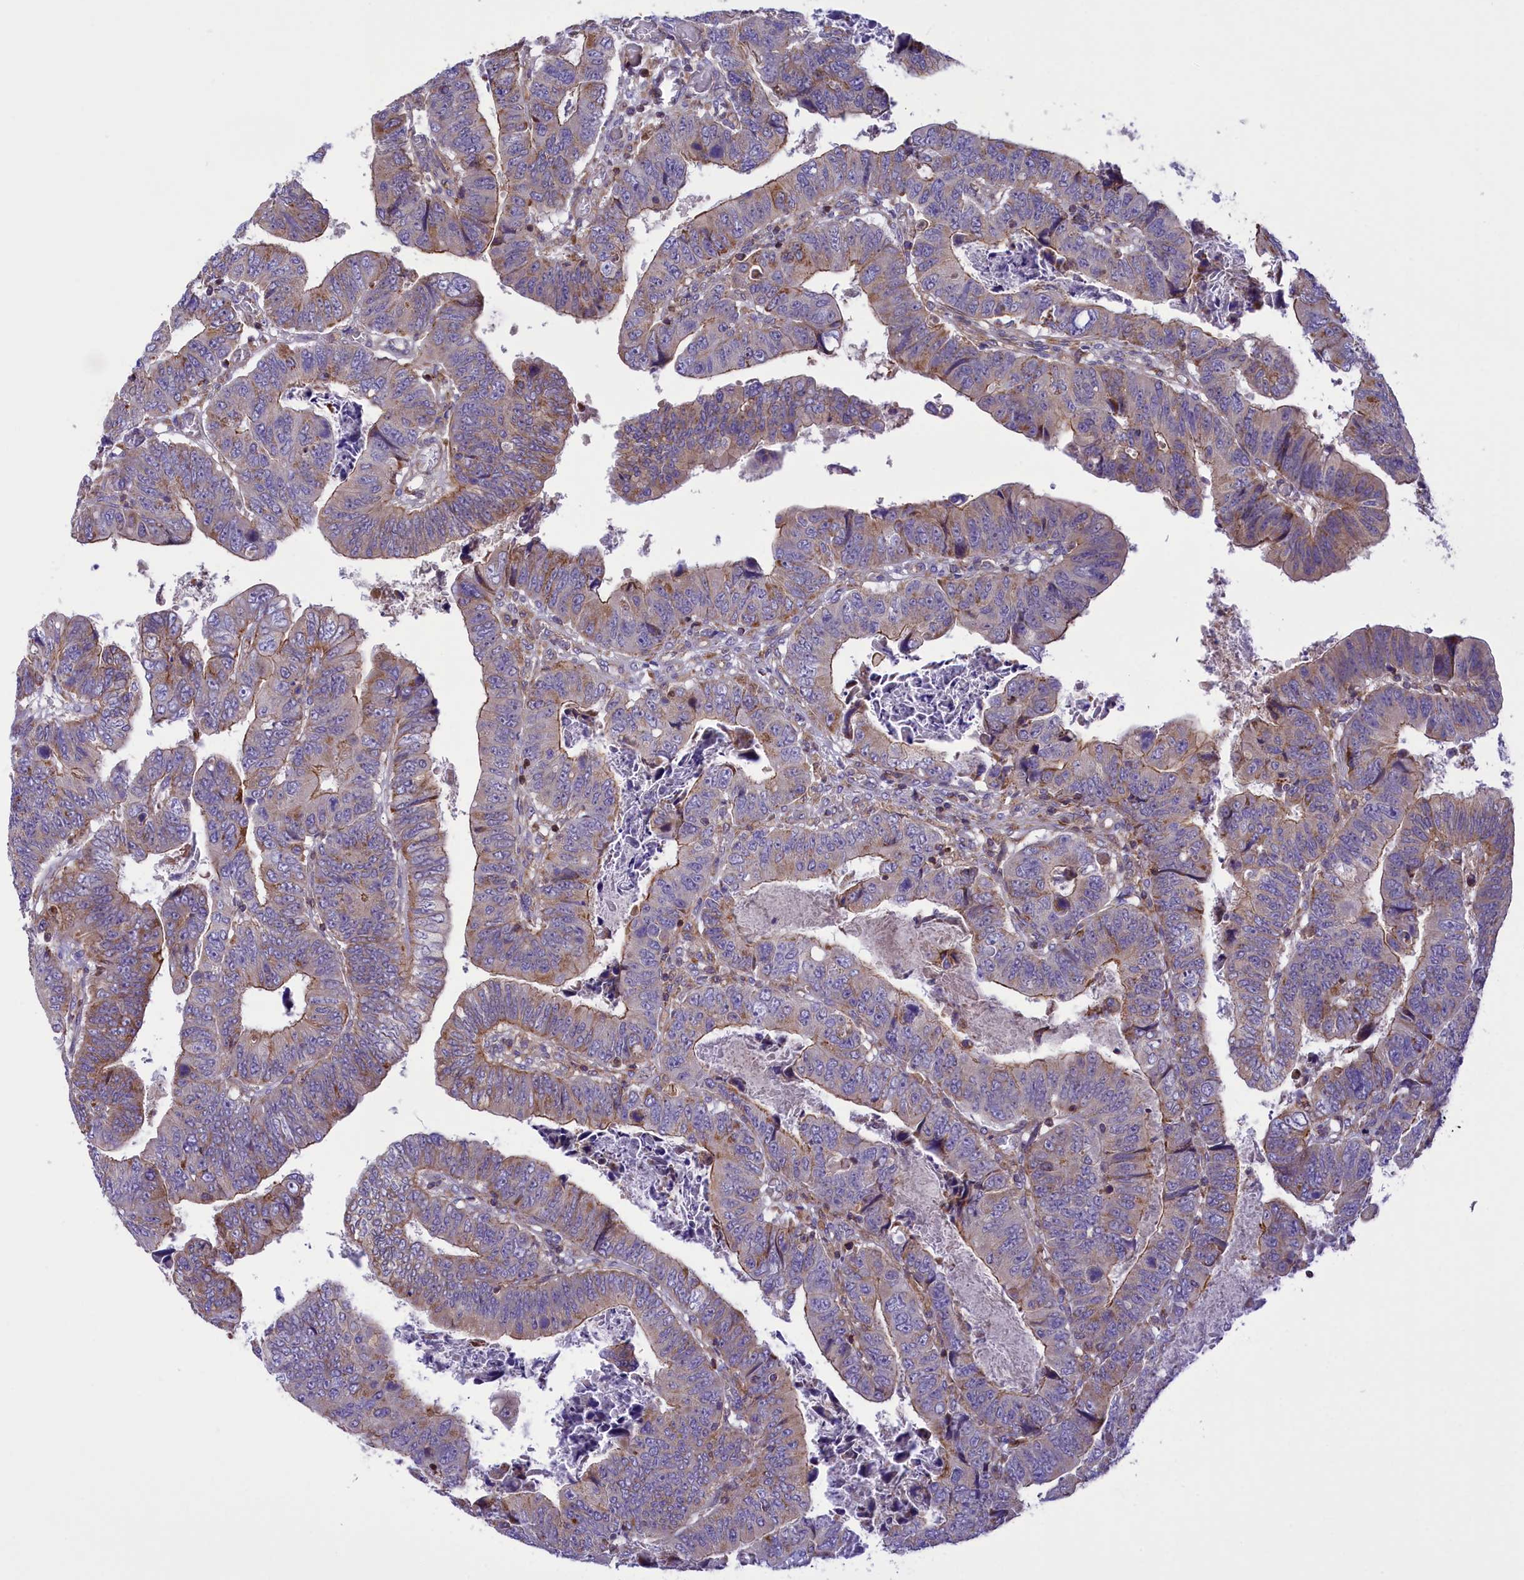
{"staining": {"intensity": "weak", "quantity": "25%-75%", "location": "cytoplasmic/membranous"}, "tissue": "colorectal cancer", "cell_type": "Tumor cells", "image_type": "cancer", "snomed": [{"axis": "morphology", "description": "Normal tissue, NOS"}, {"axis": "morphology", "description": "Adenocarcinoma, NOS"}, {"axis": "topography", "description": "Rectum"}], "caption": "Immunohistochemical staining of colorectal cancer displays weak cytoplasmic/membranous protein expression in about 25%-75% of tumor cells.", "gene": "CORO7-PAM16", "patient": {"sex": "female", "age": 65}}